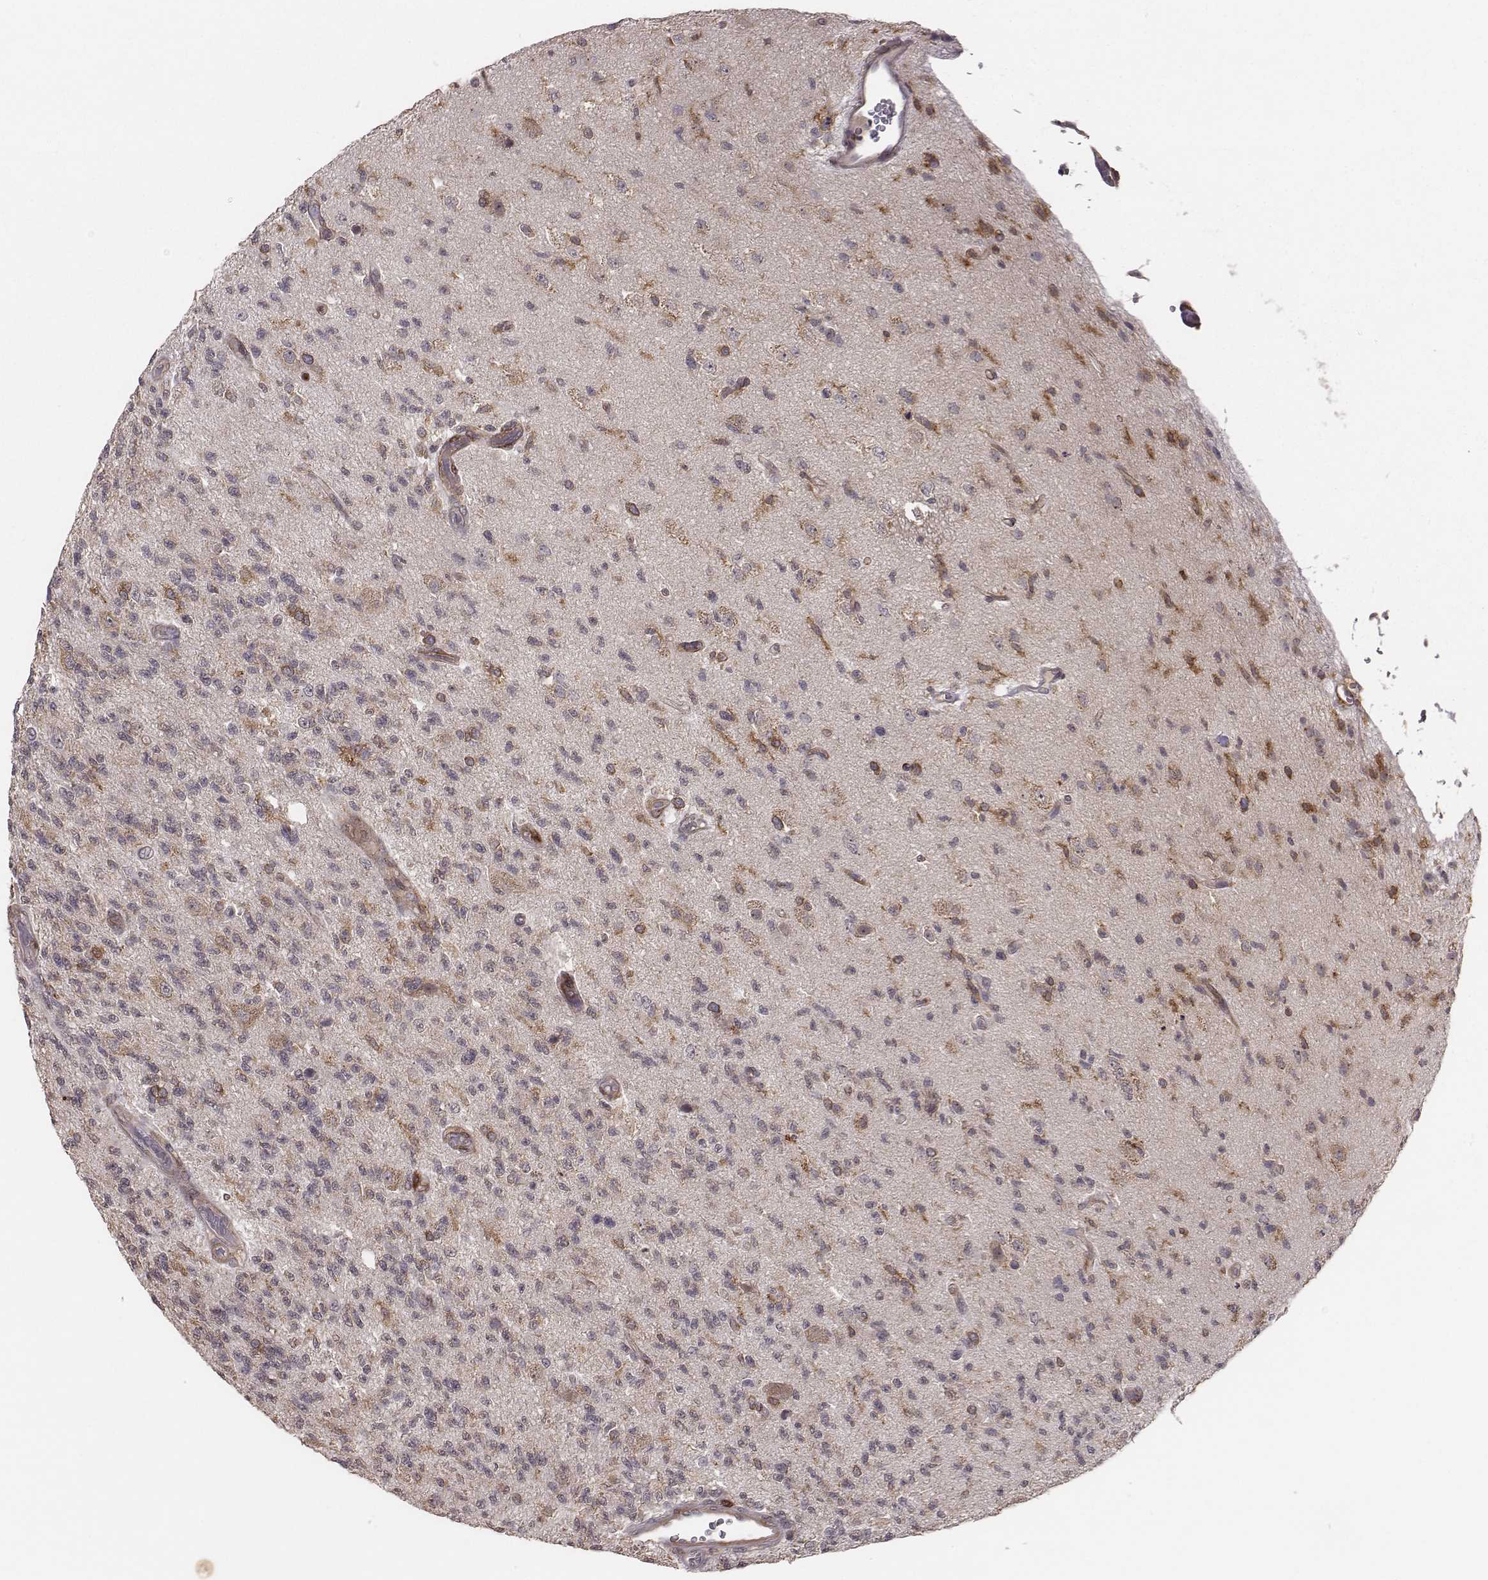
{"staining": {"intensity": "weak", "quantity": "<25%", "location": "cytoplasmic/membranous"}, "tissue": "glioma", "cell_type": "Tumor cells", "image_type": "cancer", "snomed": [{"axis": "morphology", "description": "Glioma, malignant, High grade"}, {"axis": "topography", "description": "Brain"}], "caption": "High-grade glioma (malignant) was stained to show a protein in brown. There is no significant staining in tumor cells. The staining is performed using DAB (3,3'-diaminobenzidine) brown chromogen with nuclei counter-stained in using hematoxylin.", "gene": "PILRA", "patient": {"sex": "male", "age": 56}}